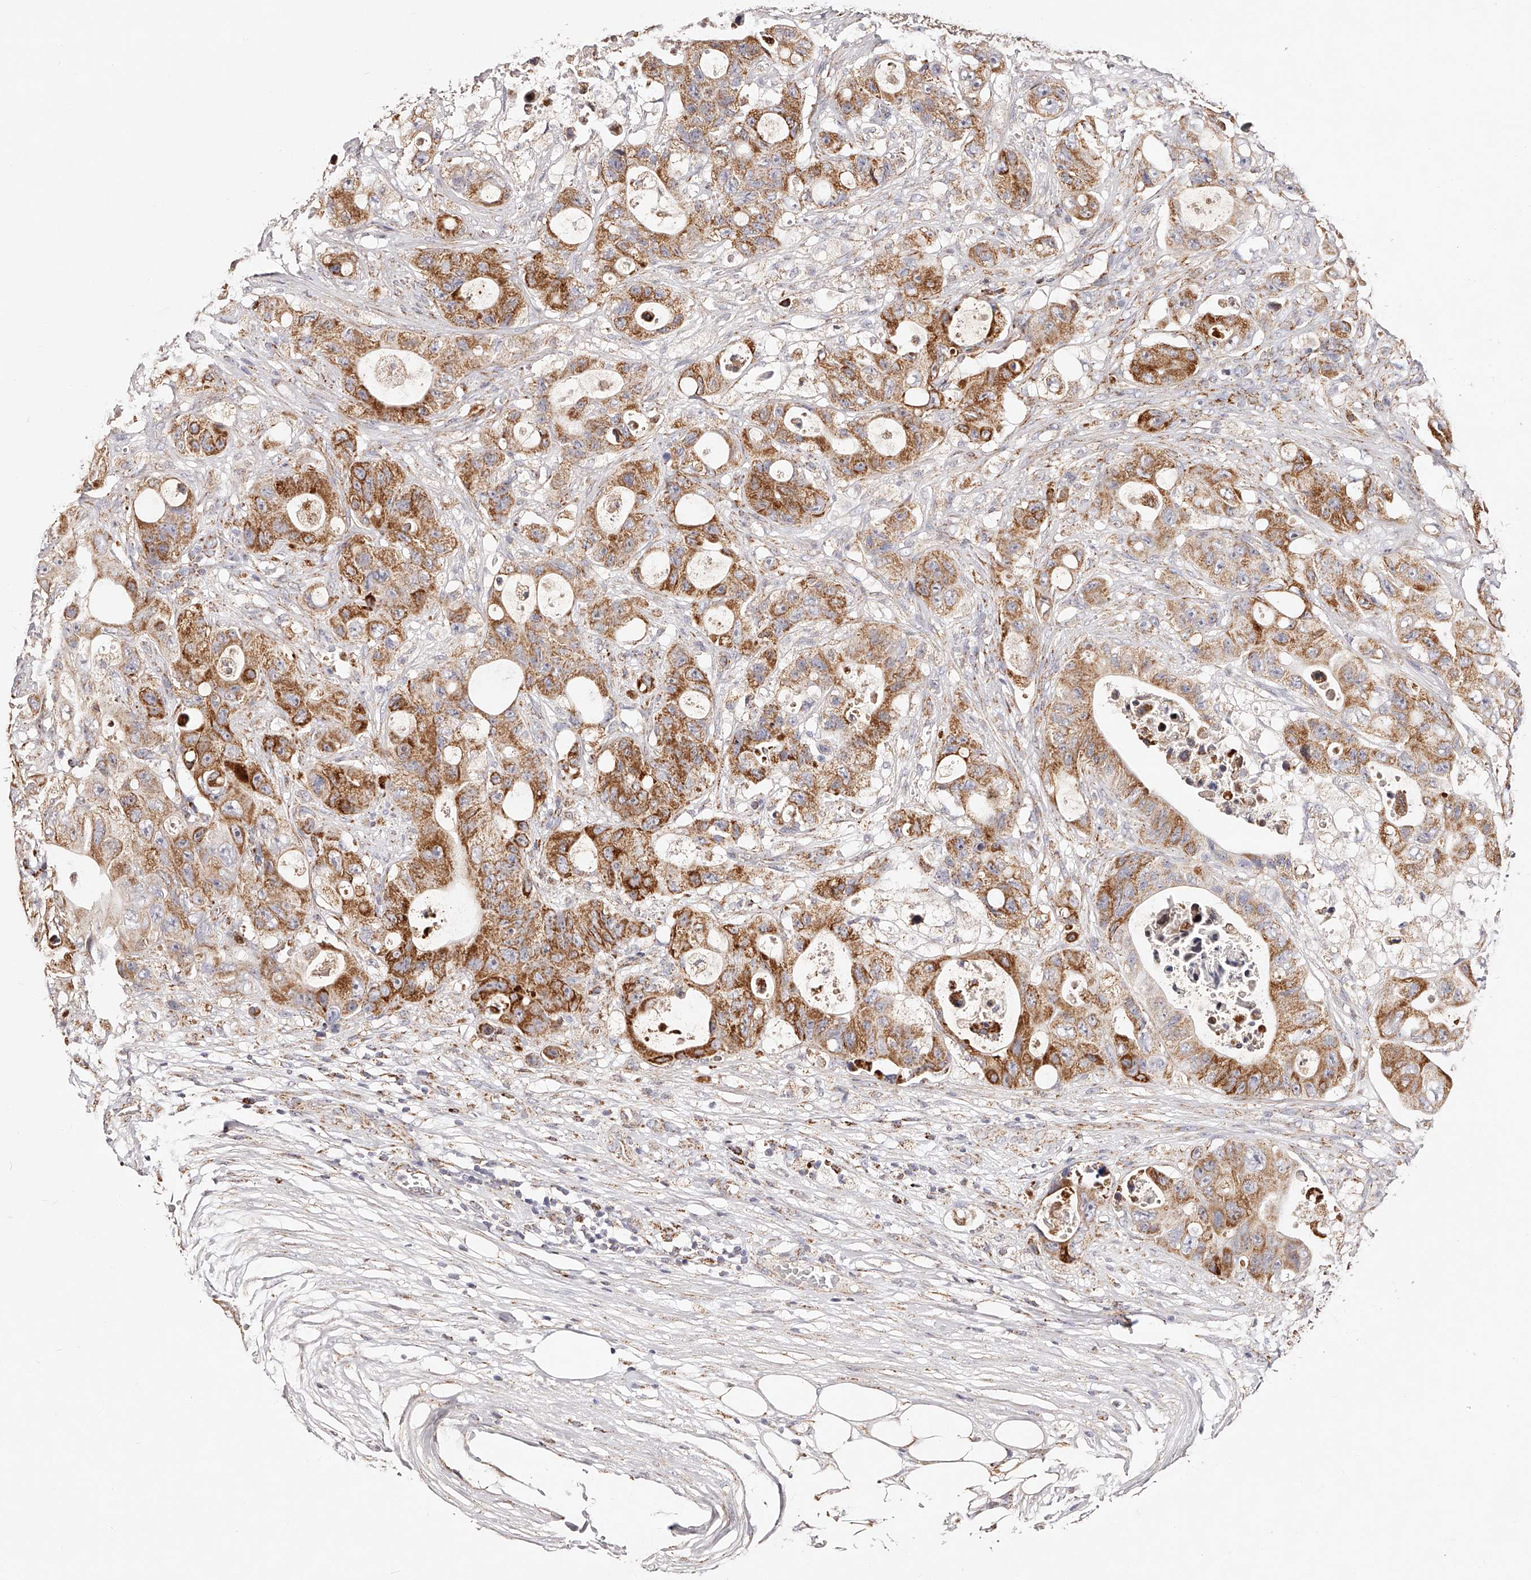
{"staining": {"intensity": "moderate", "quantity": ">75%", "location": "cytoplasmic/membranous"}, "tissue": "colorectal cancer", "cell_type": "Tumor cells", "image_type": "cancer", "snomed": [{"axis": "morphology", "description": "Adenocarcinoma, NOS"}, {"axis": "topography", "description": "Colon"}], "caption": "Immunohistochemical staining of adenocarcinoma (colorectal) reveals moderate cytoplasmic/membranous protein positivity in about >75% of tumor cells.", "gene": "NDUFV3", "patient": {"sex": "female", "age": 46}}